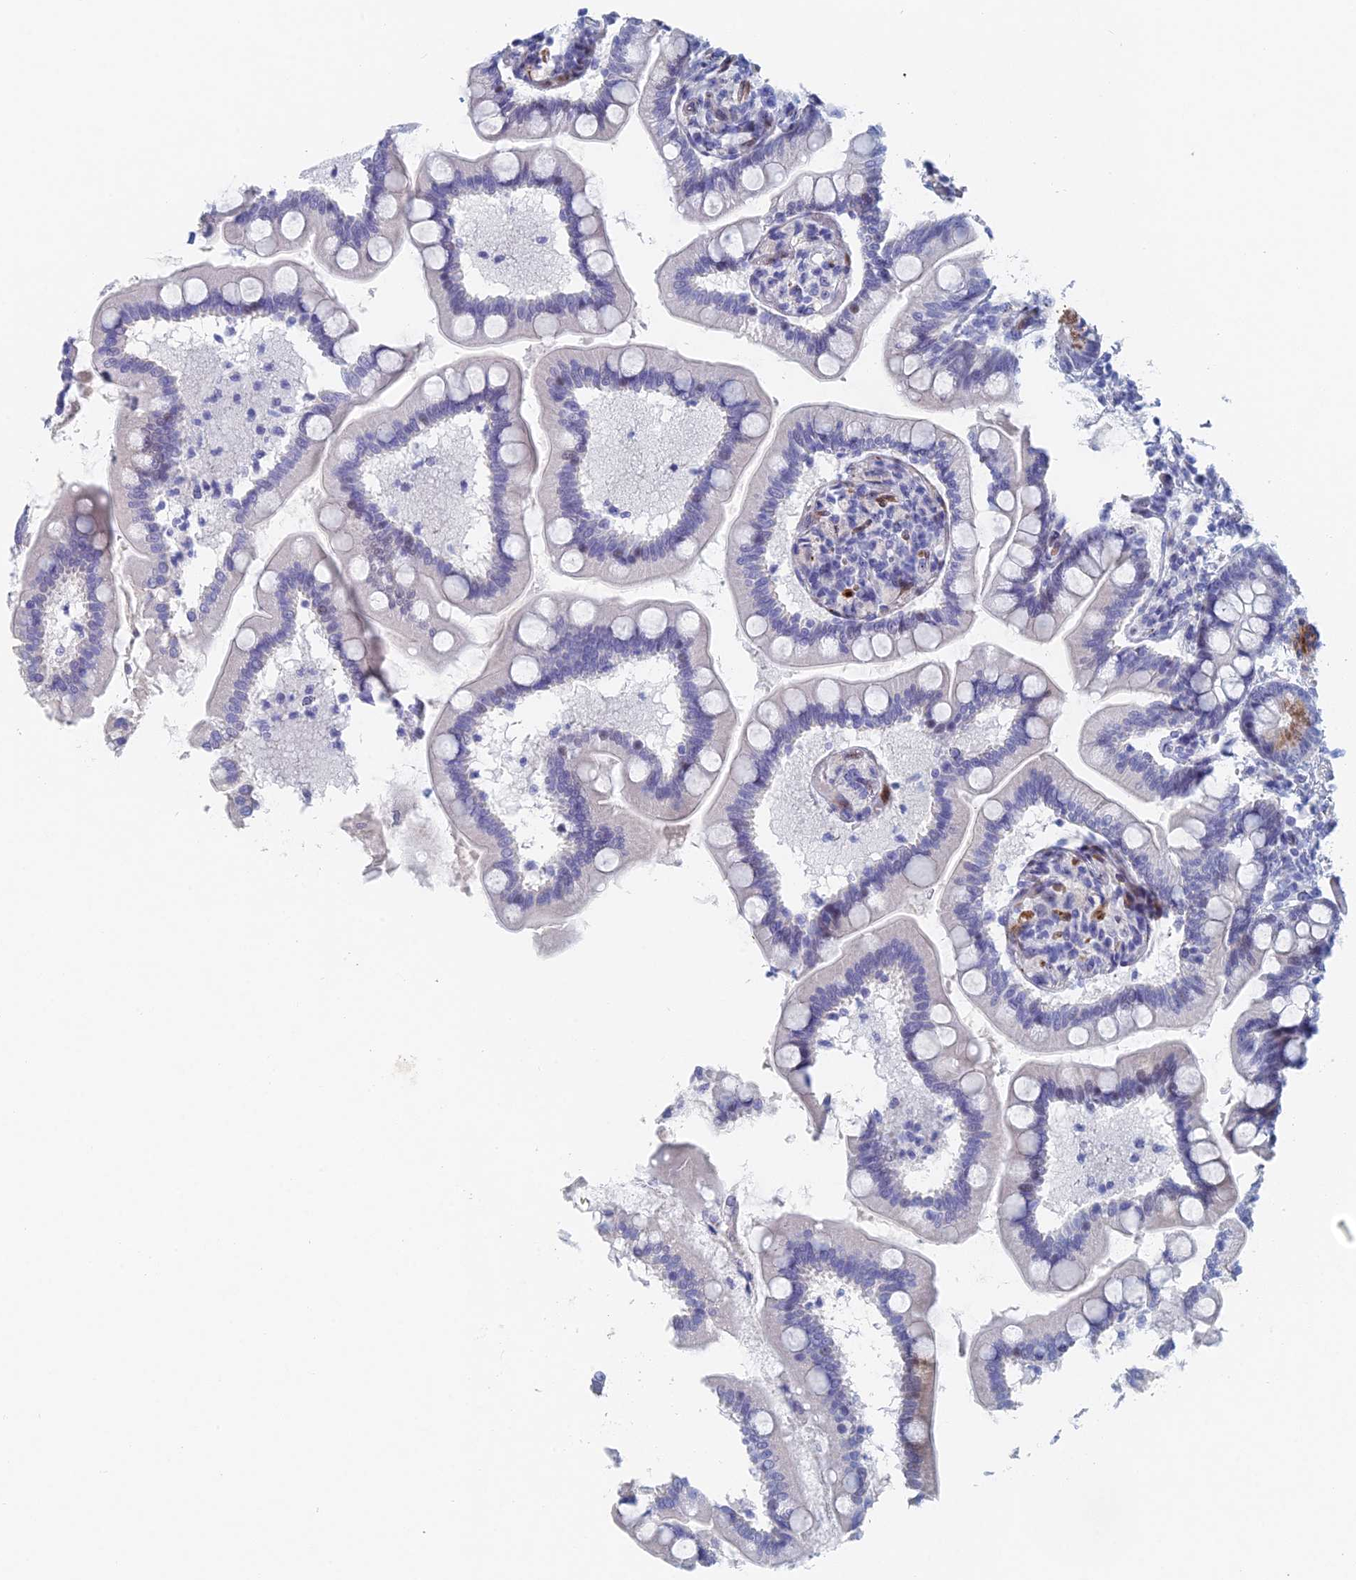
{"staining": {"intensity": "weak", "quantity": "<25%", "location": "cytoplasmic/membranous"}, "tissue": "small intestine", "cell_type": "Glandular cells", "image_type": "normal", "snomed": [{"axis": "morphology", "description": "Normal tissue, NOS"}, {"axis": "topography", "description": "Small intestine"}], "caption": "The image displays no staining of glandular cells in benign small intestine.", "gene": "DRGX", "patient": {"sex": "female", "age": 64}}